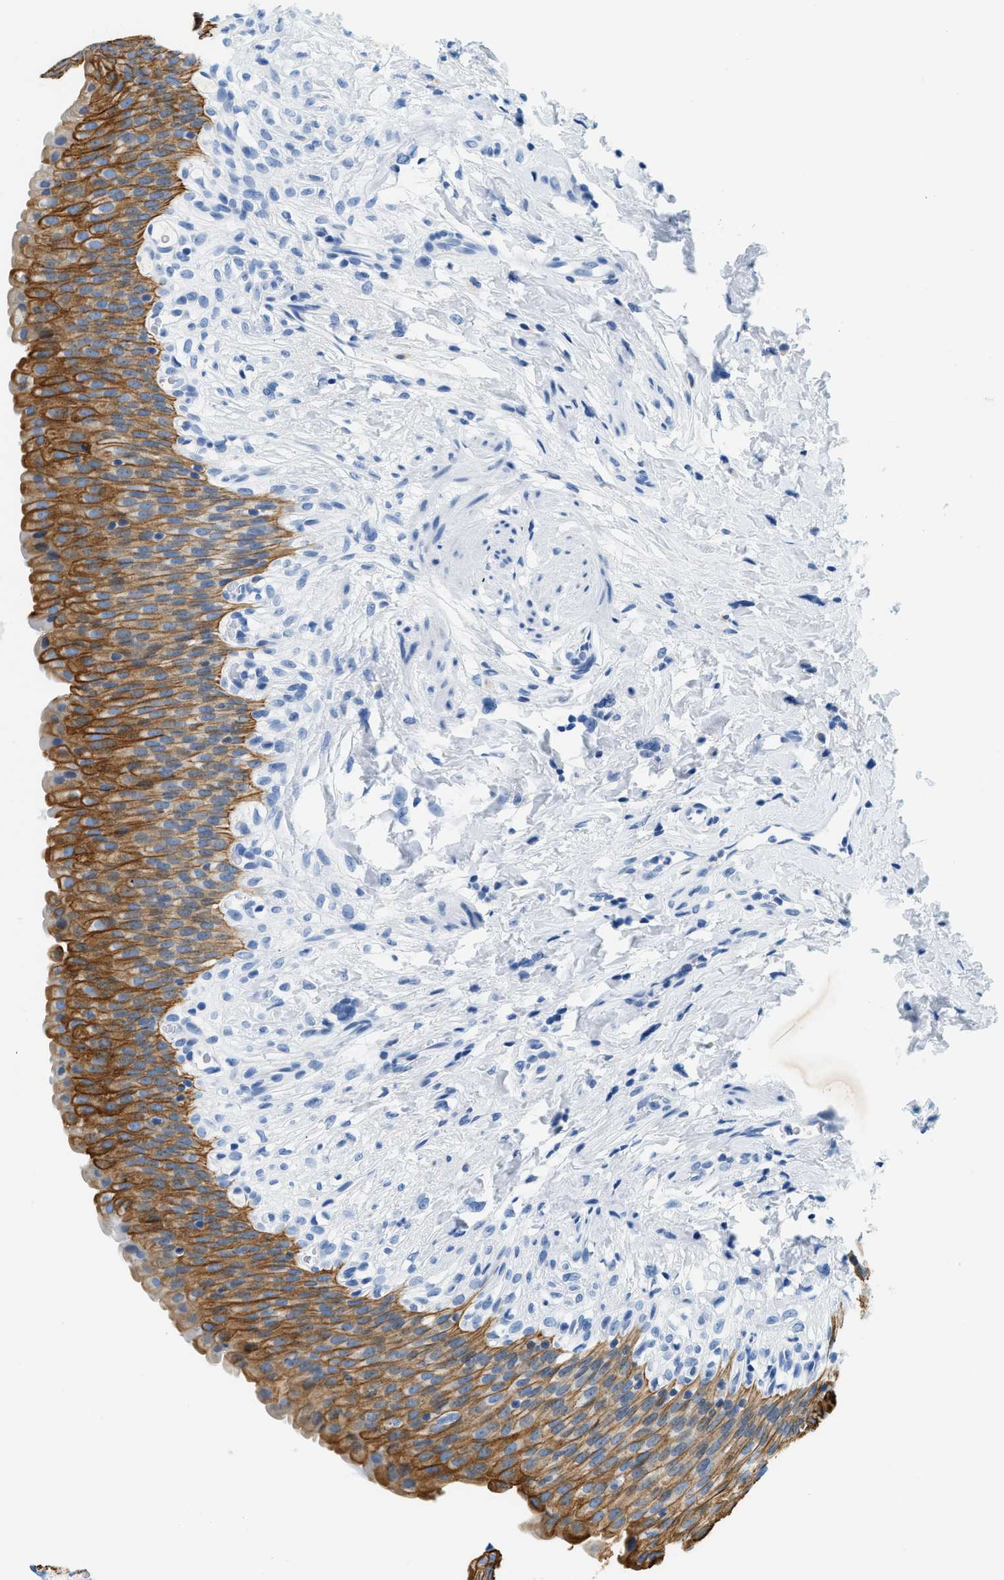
{"staining": {"intensity": "moderate", "quantity": ">75%", "location": "cytoplasmic/membranous"}, "tissue": "urinary bladder", "cell_type": "Urothelial cells", "image_type": "normal", "snomed": [{"axis": "morphology", "description": "Normal tissue, NOS"}, {"axis": "topography", "description": "Urinary bladder"}], "caption": "Immunohistochemistry (DAB (3,3'-diaminobenzidine)) staining of unremarkable urinary bladder displays moderate cytoplasmic/membranous protein positivity in about >75% of urothelial cells.", "gene": "STXBP2", "patient": {"sex": "female", "age": 79}}